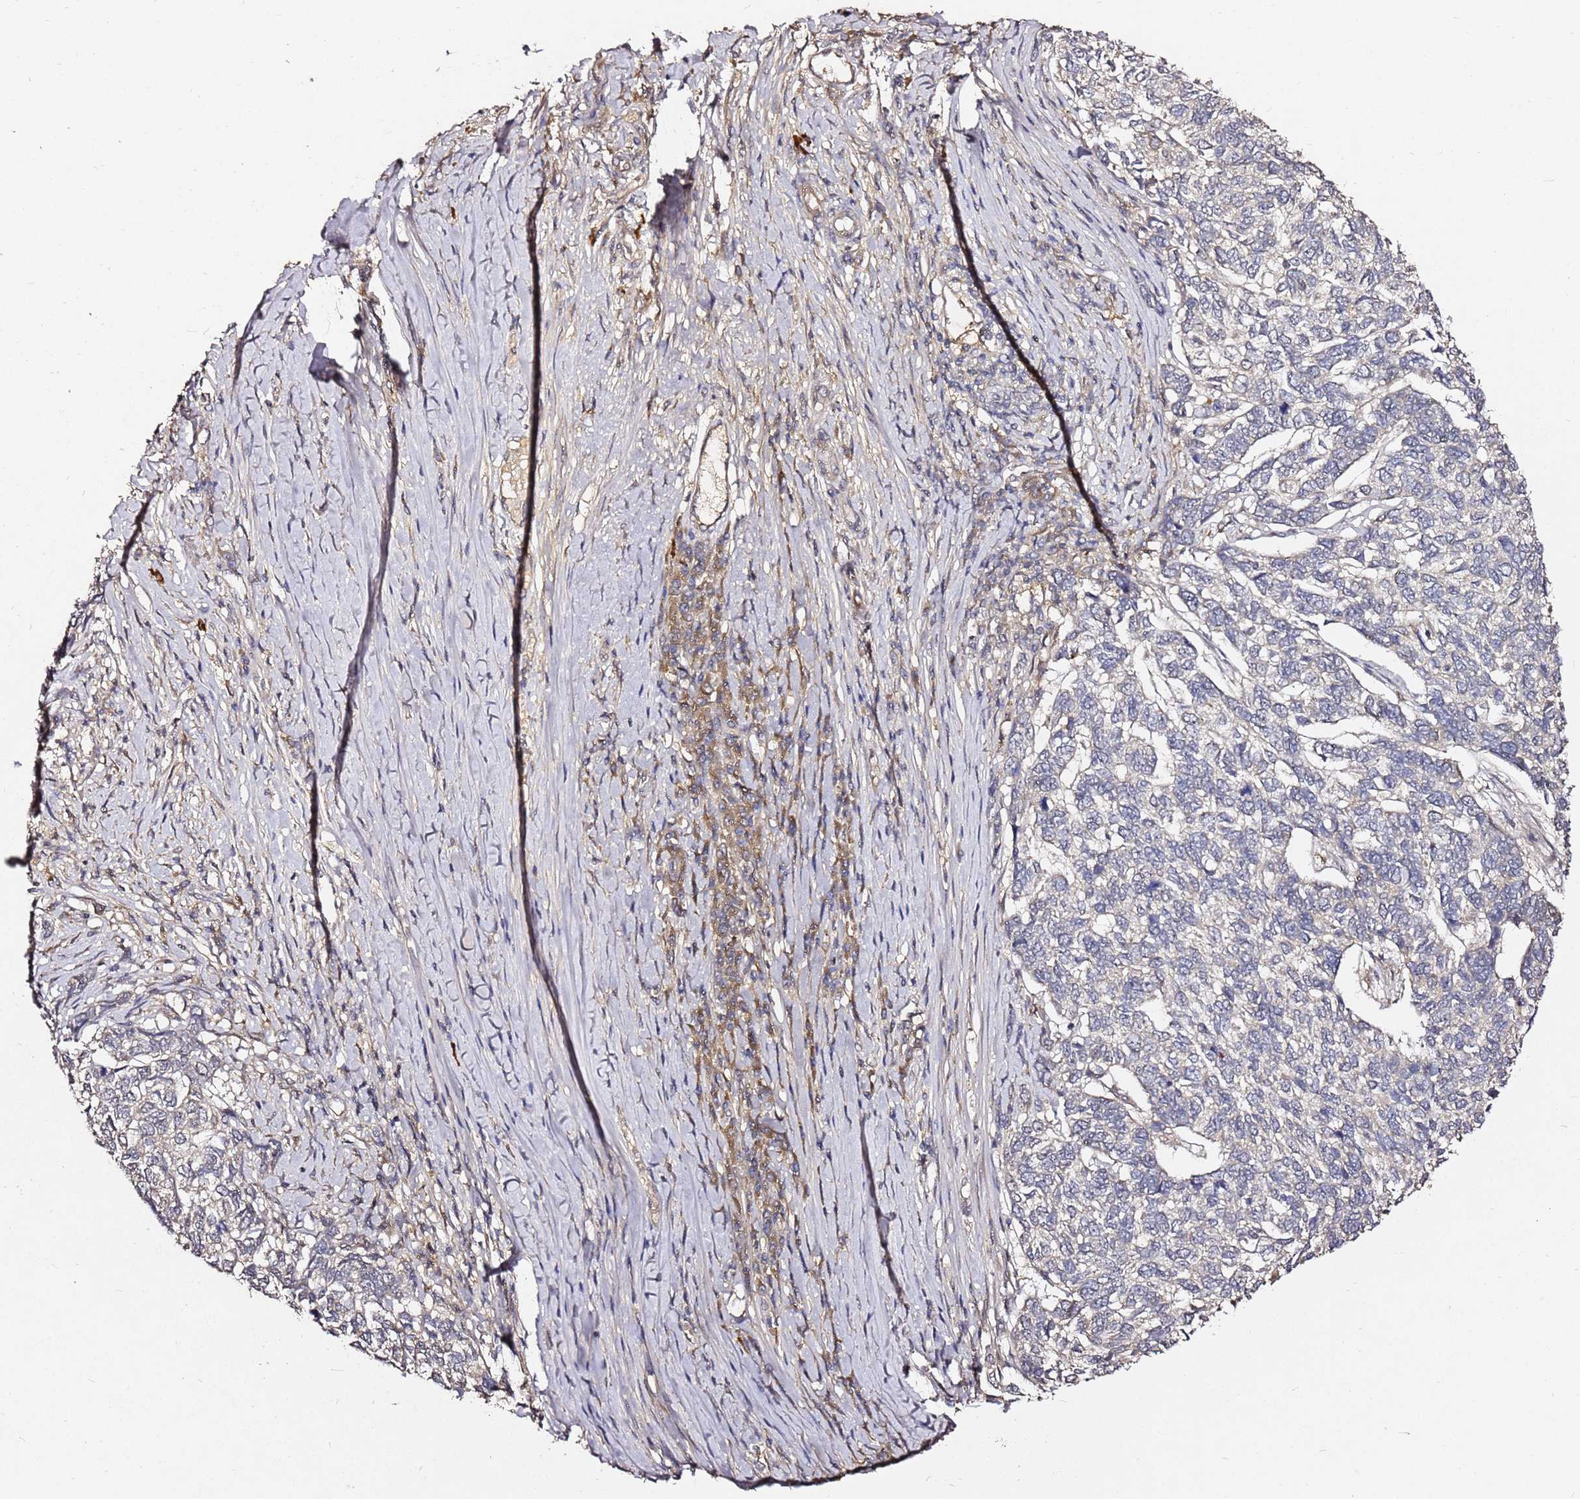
{"staining": {"intensity": "negative", "quantity": "none", "location": "none"}, "tissue": "skin cancer", "cell_type": "Tumor cells", "image_type": "cancer", "snomed": [{"axis": "morphology", "description": "Basal cell carcinoma"}, {"axis": "topography", "description": "Skin"}], "caption": "Human skin cancer stained for a protein using immunohistochemistry (IHC) reveals no positivity in tumor cells.", "gene": "C6orf136", "patient": {"sex": "female", "age": 65}}